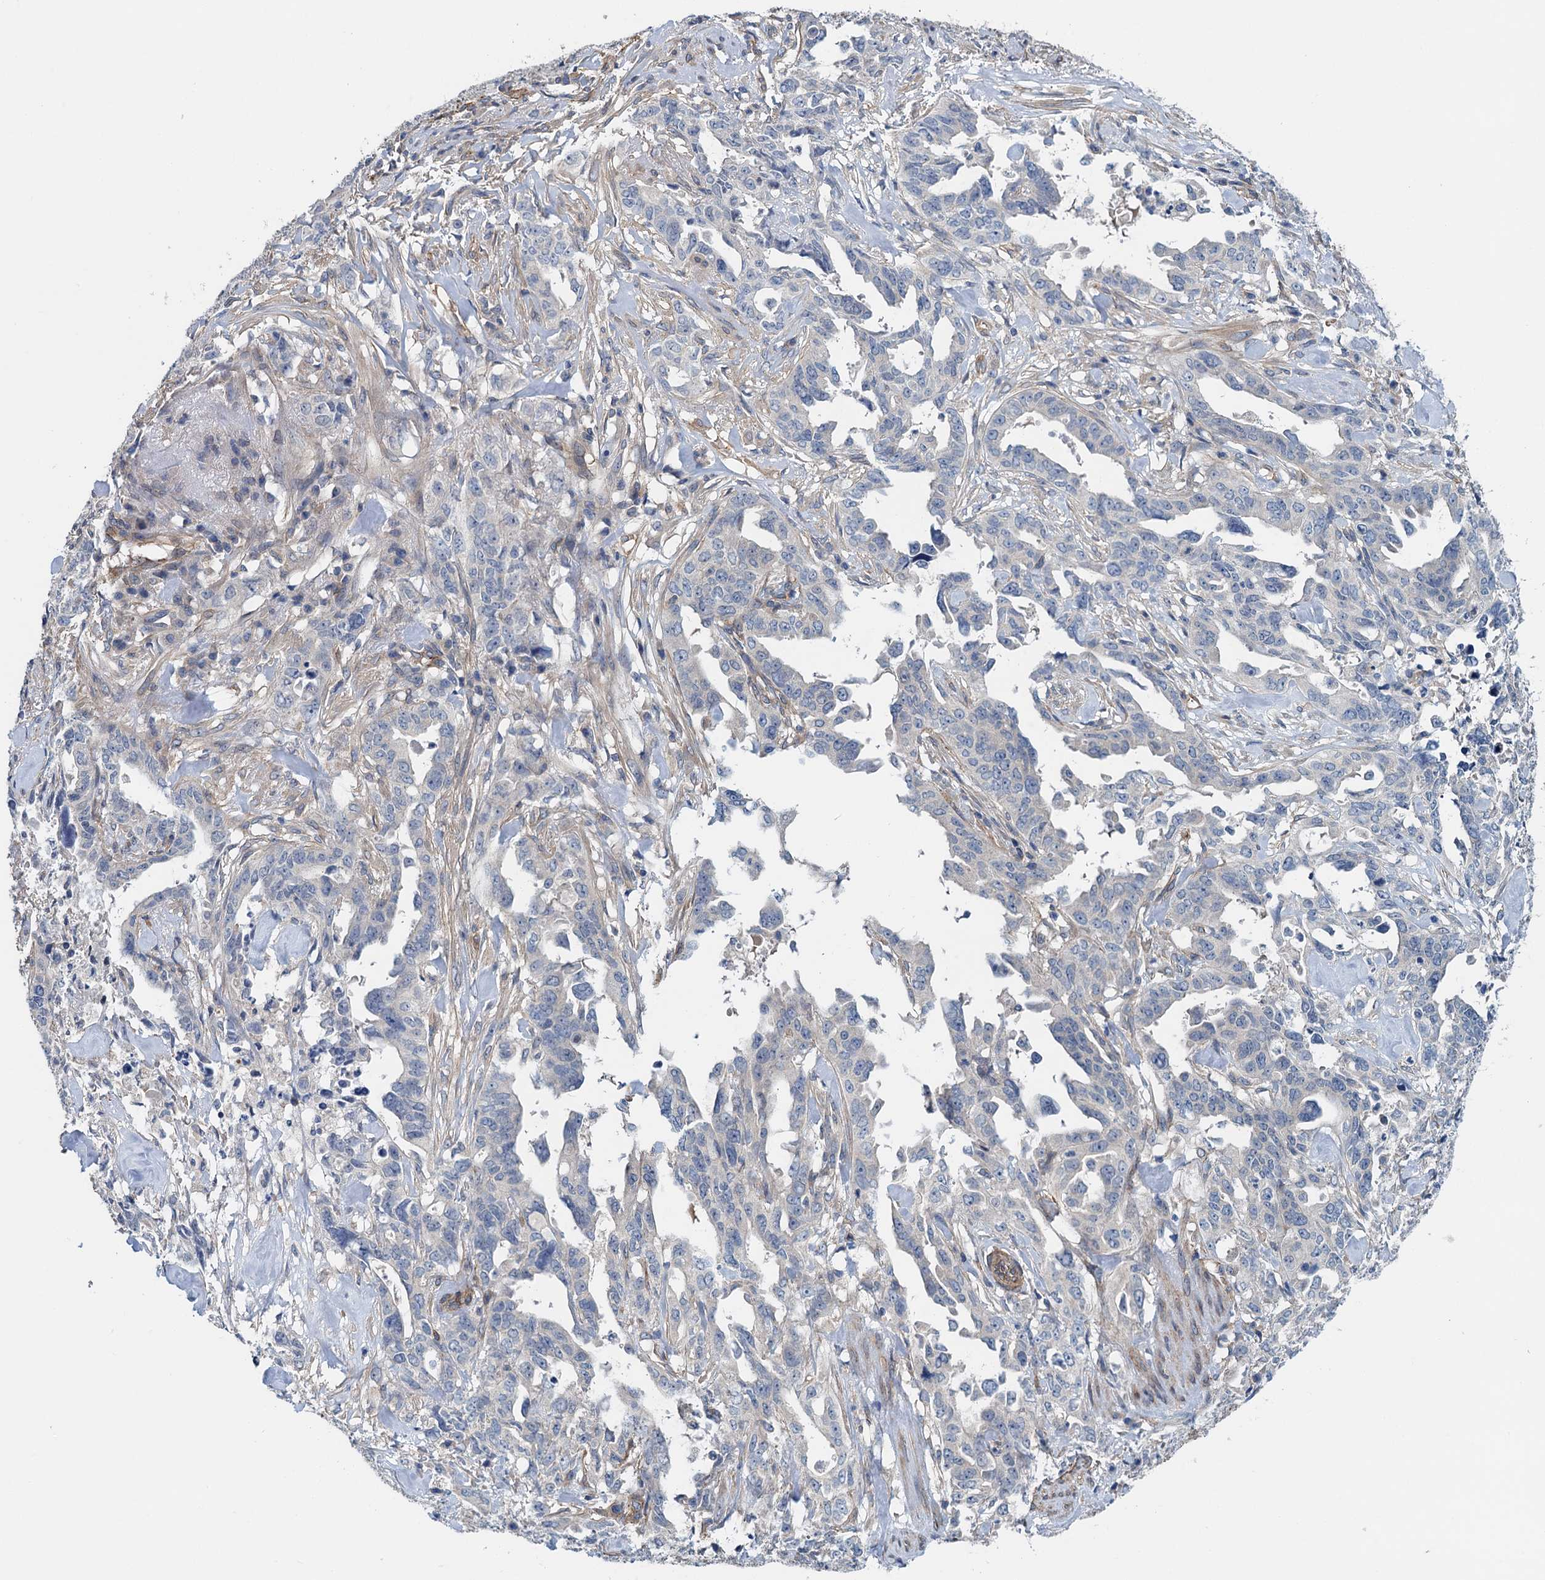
{"staining": {"intensity": "negative", "quantity": "none", "location": "none"}, "tissue": "endometrial cancer", "cell_type": "Tumor cells", "image_type": "cancer", "snomed": [{"axis": "morphology", "description": "Adenocarcinoma, NOS"}, {"axis": "topography", "description": "Endometrium"}], "caption": "DAB (3,3'-diaminobenzidine) immunohistochemical staining of endometrial adenocarcinoma shows no significant positivity in tumor cells.", "gene": "ROGDI", "patient": {"sex": "female", "age": 65}}